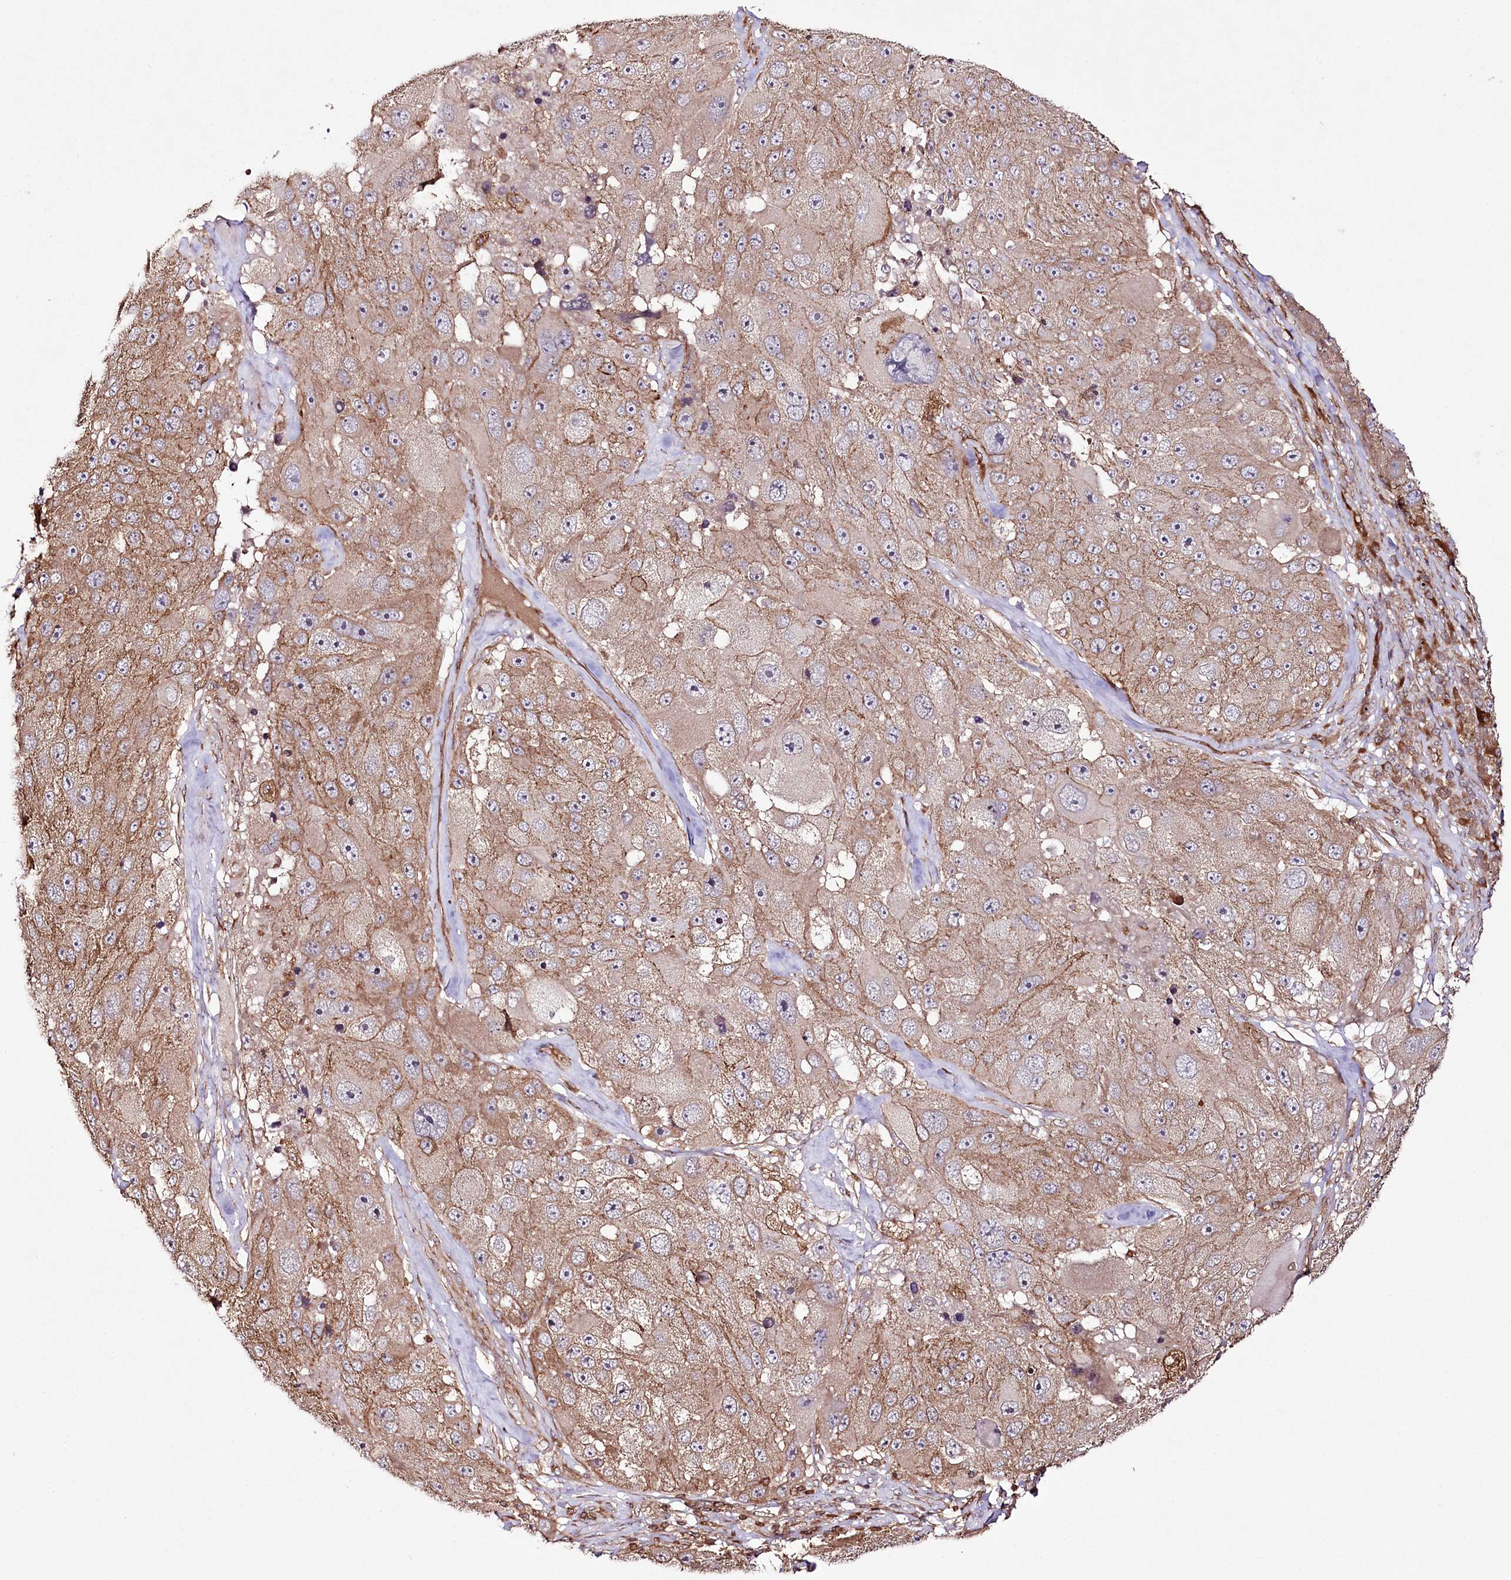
{"staining": {"intensity": "moderate", "quantity": ">75%", "location": "cytoplasmic/membranous"}, "tissue": "melanoma", "cell_type": "Tumor cells", "image_type": "cancer", "snomed": [{"axis": "morphology", "description": "Malignant melanoma, Metastatic site"}, {"axis": "topography", "description": "Lymph node"}], "caption": "Human malignant melanoma (metastatic site) stained with a brown dye reveals moderate cytoplasmic/membranous positive expression in approximately >75% of tumor cells.", "gene": "DHX29", "patient": {"sex": "male", "age": 62}}